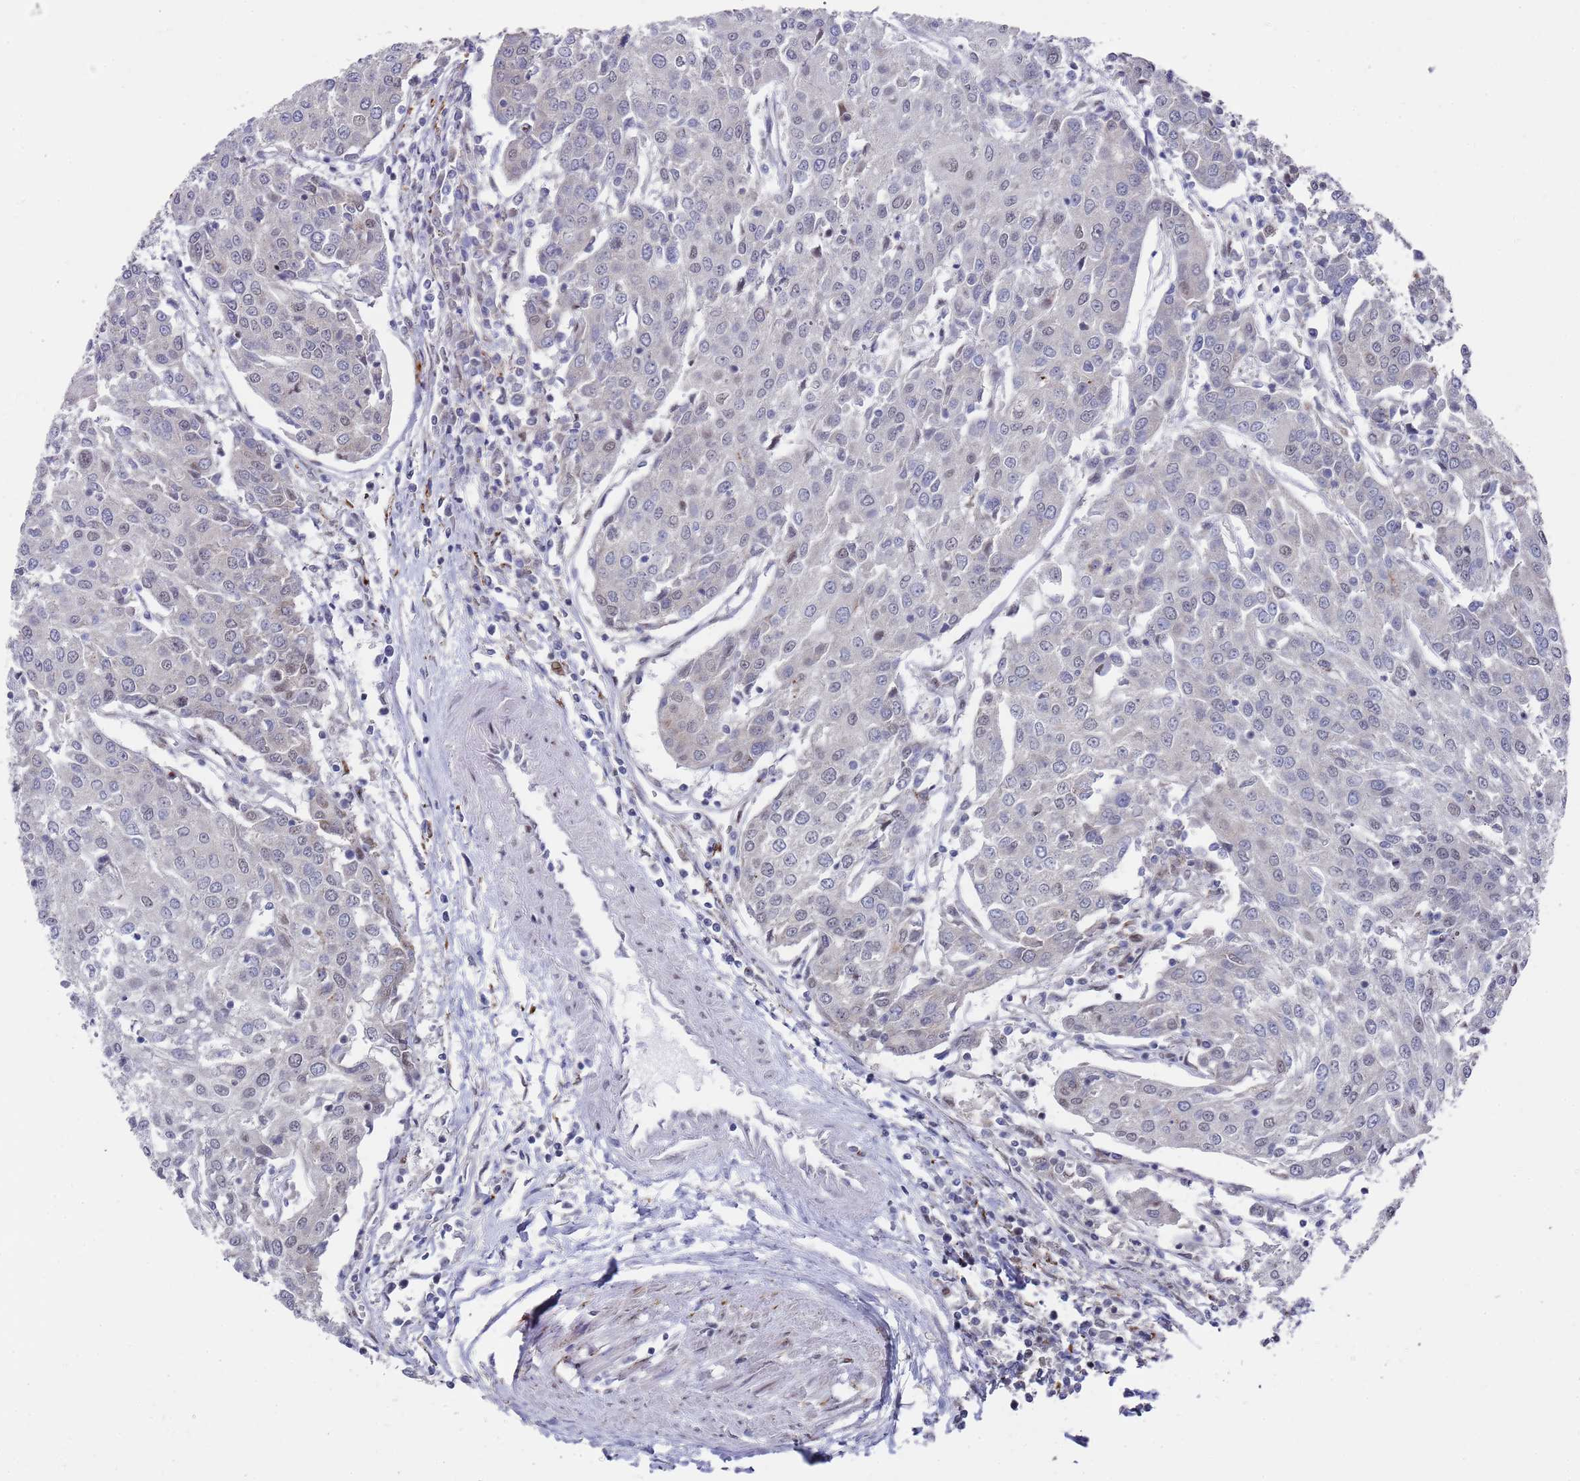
{"staining": {"intensity": "negative", "quantity": "none", "location": "none"}, "tissue": "urothelial cancer", "cell_type": "Tumor cells", "image_type": "cancer", "snomed": [{"axis": "morphology", "description": "Urothelial carcinoma, High grade"}, {"axis": "topography", "description": "Urinary bladder"}], "caption": "A high-resolution photomicrograph shows immunohistochemistry staining of urothelial cancer, which reveals no significant expression in tumor cells.", "gene": "COPS6", "patient": {"sex": "female", "age": 85}}